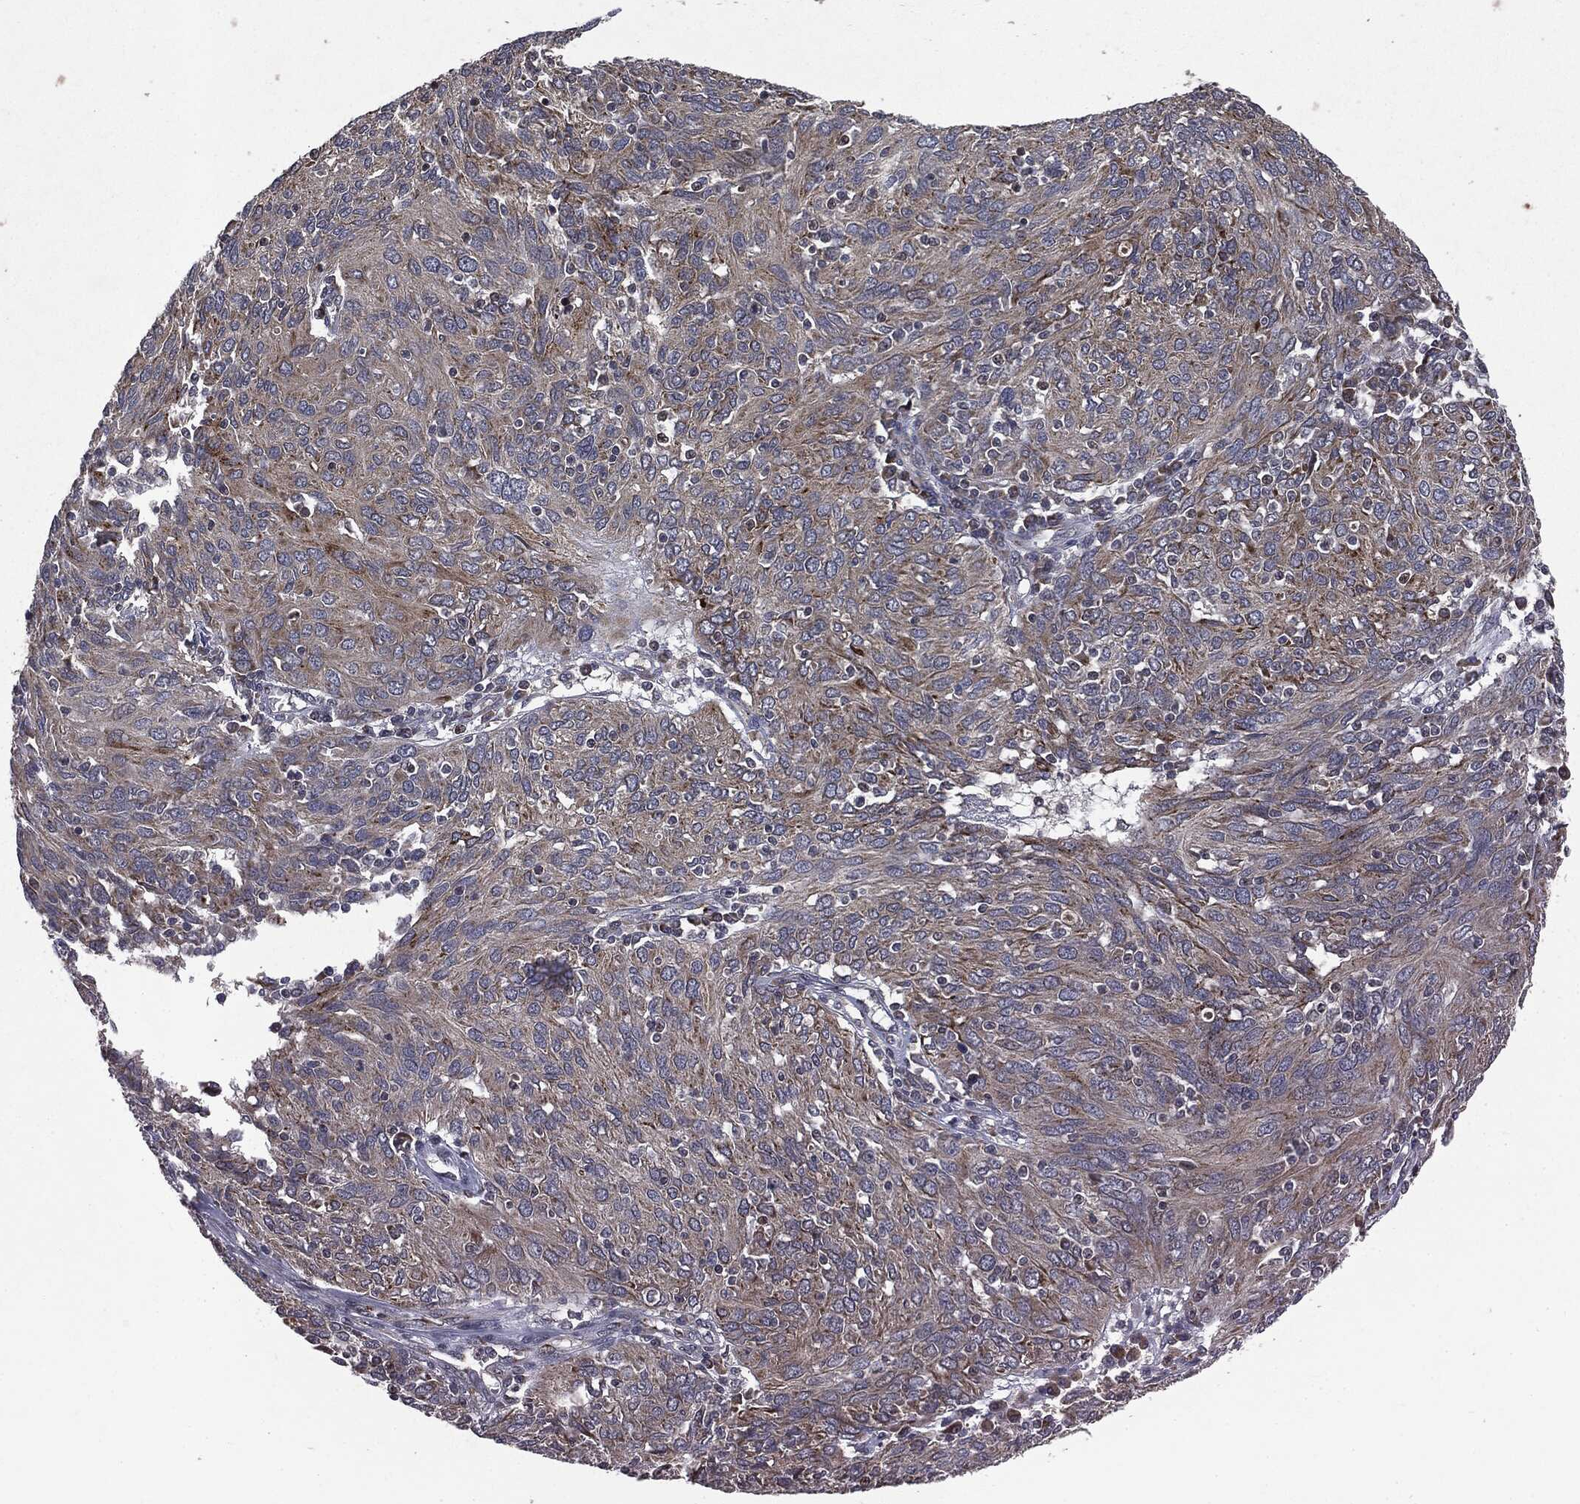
{"staining": {"intensity": "moderate", "quantity": "<25%", "location": "cytoplasmic/membranous"}, "tissue": "ovarian cancer", "cell_type": "Tumor cells", "image_type": "cancer", "snomed": [{"axis": "morphology", "description": "Carcinoma, endometroid"}, {"axis": "topography", "description": "Ovary"}], "caption": "Protein staining demonstrates moderate cytoplasmic/membranous staining in about <25% of tumor cells in ovarian cancer (endometroid carcinoma).", "gene": "PLPPR2", "patient": {"sex": "female", "age": 50}}